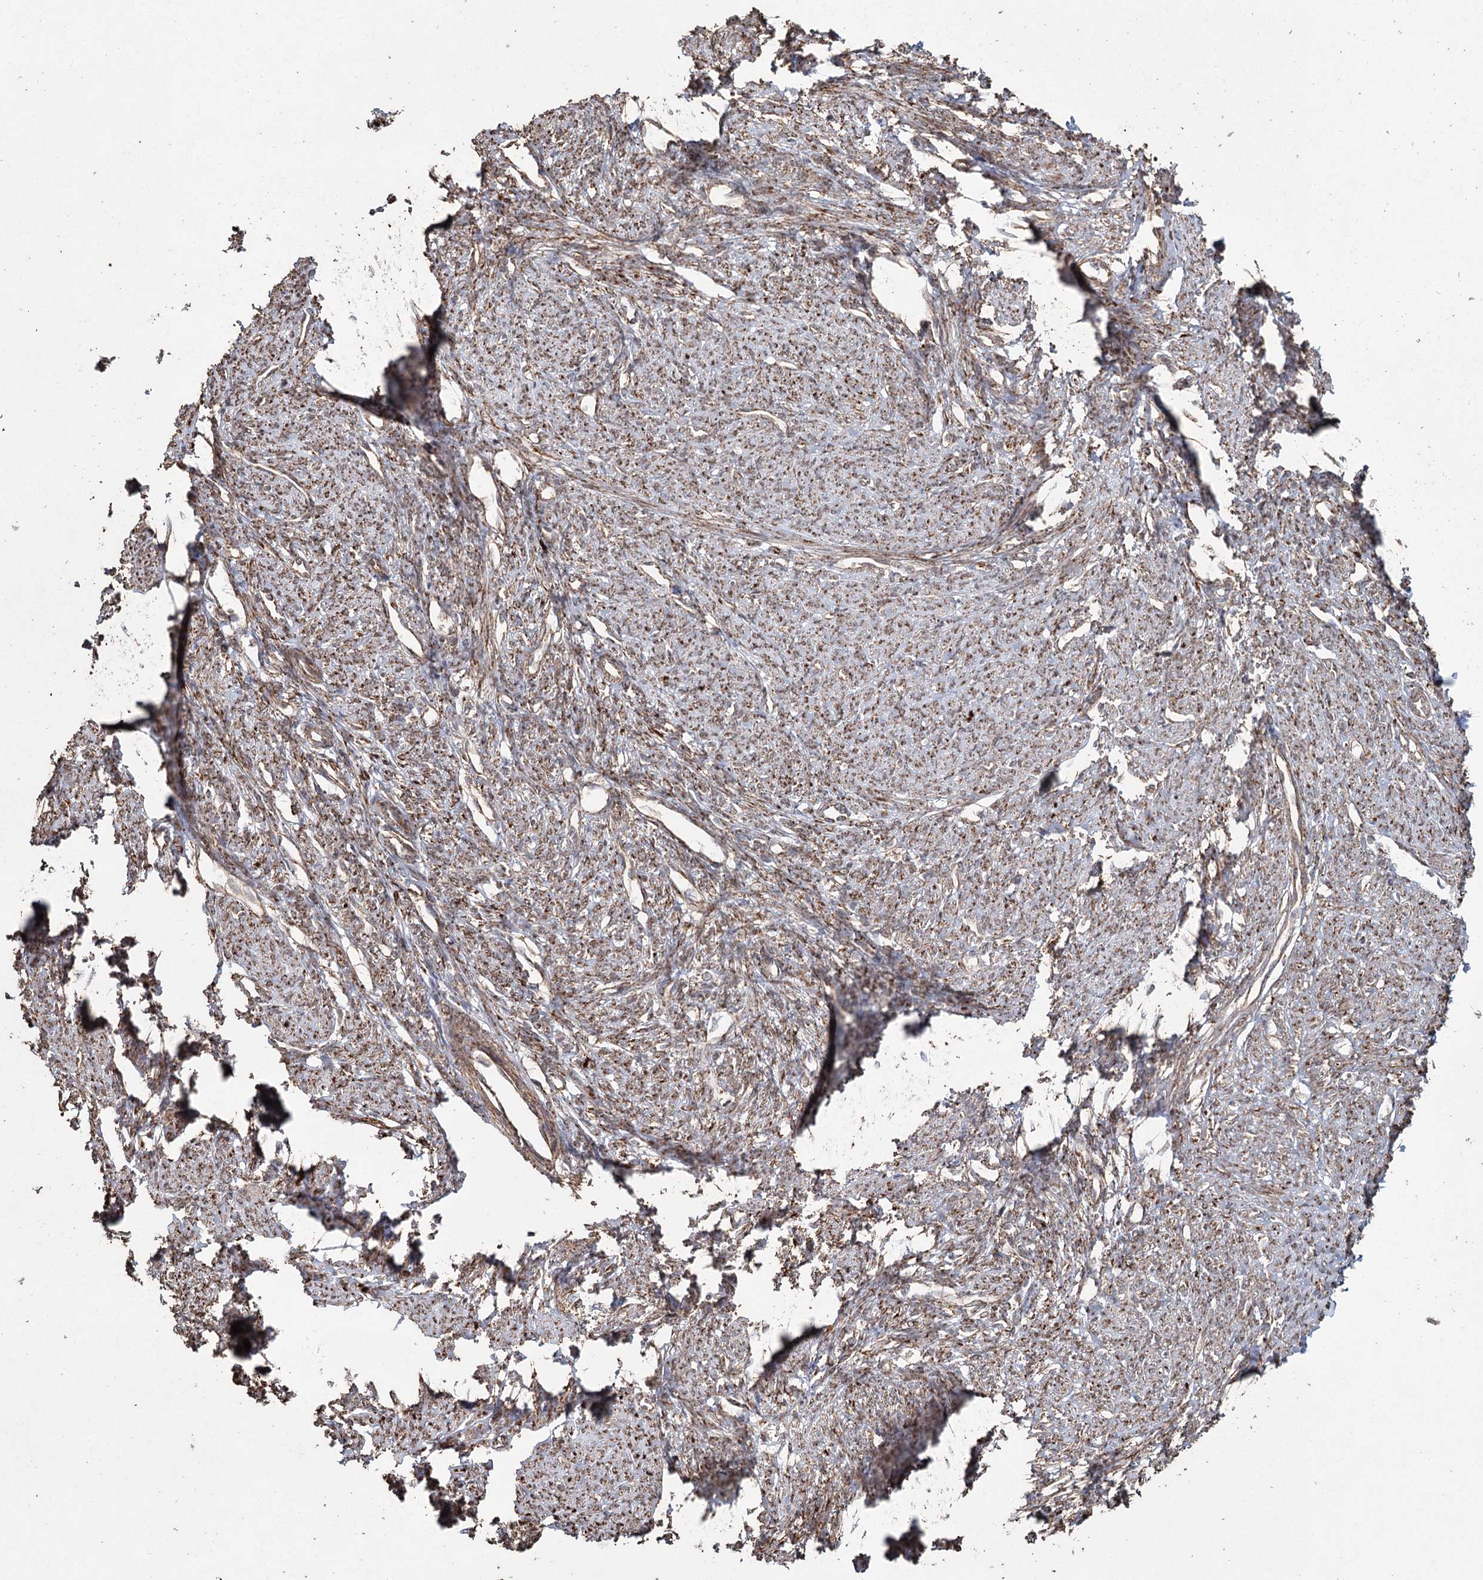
{"staining": {"intensity": "moderate", "quantity": ">75%", "location": "cytoplasmic/membranous"}, "tissue": "smooth muscle", "cell_type": "Smooth muscle cells", "image_type": "normal", "snomed": [{"axis": "morphology", "description": "Normal tissue, NOS"}, {"axis": "topography", "description": "Smooth muscle"}, {"axis": "topography", "description": "Uterus"}], "caption": "DAB (3,3'-diaminobenzidine) immunohistochemical staining of normal smooth muscle displays moderate cytoplasmic/membranous protein expression in approximately >75% of smooth muscle cells.", "gene": "SLF2", "patient": {"sex": "female", "age": 59}}